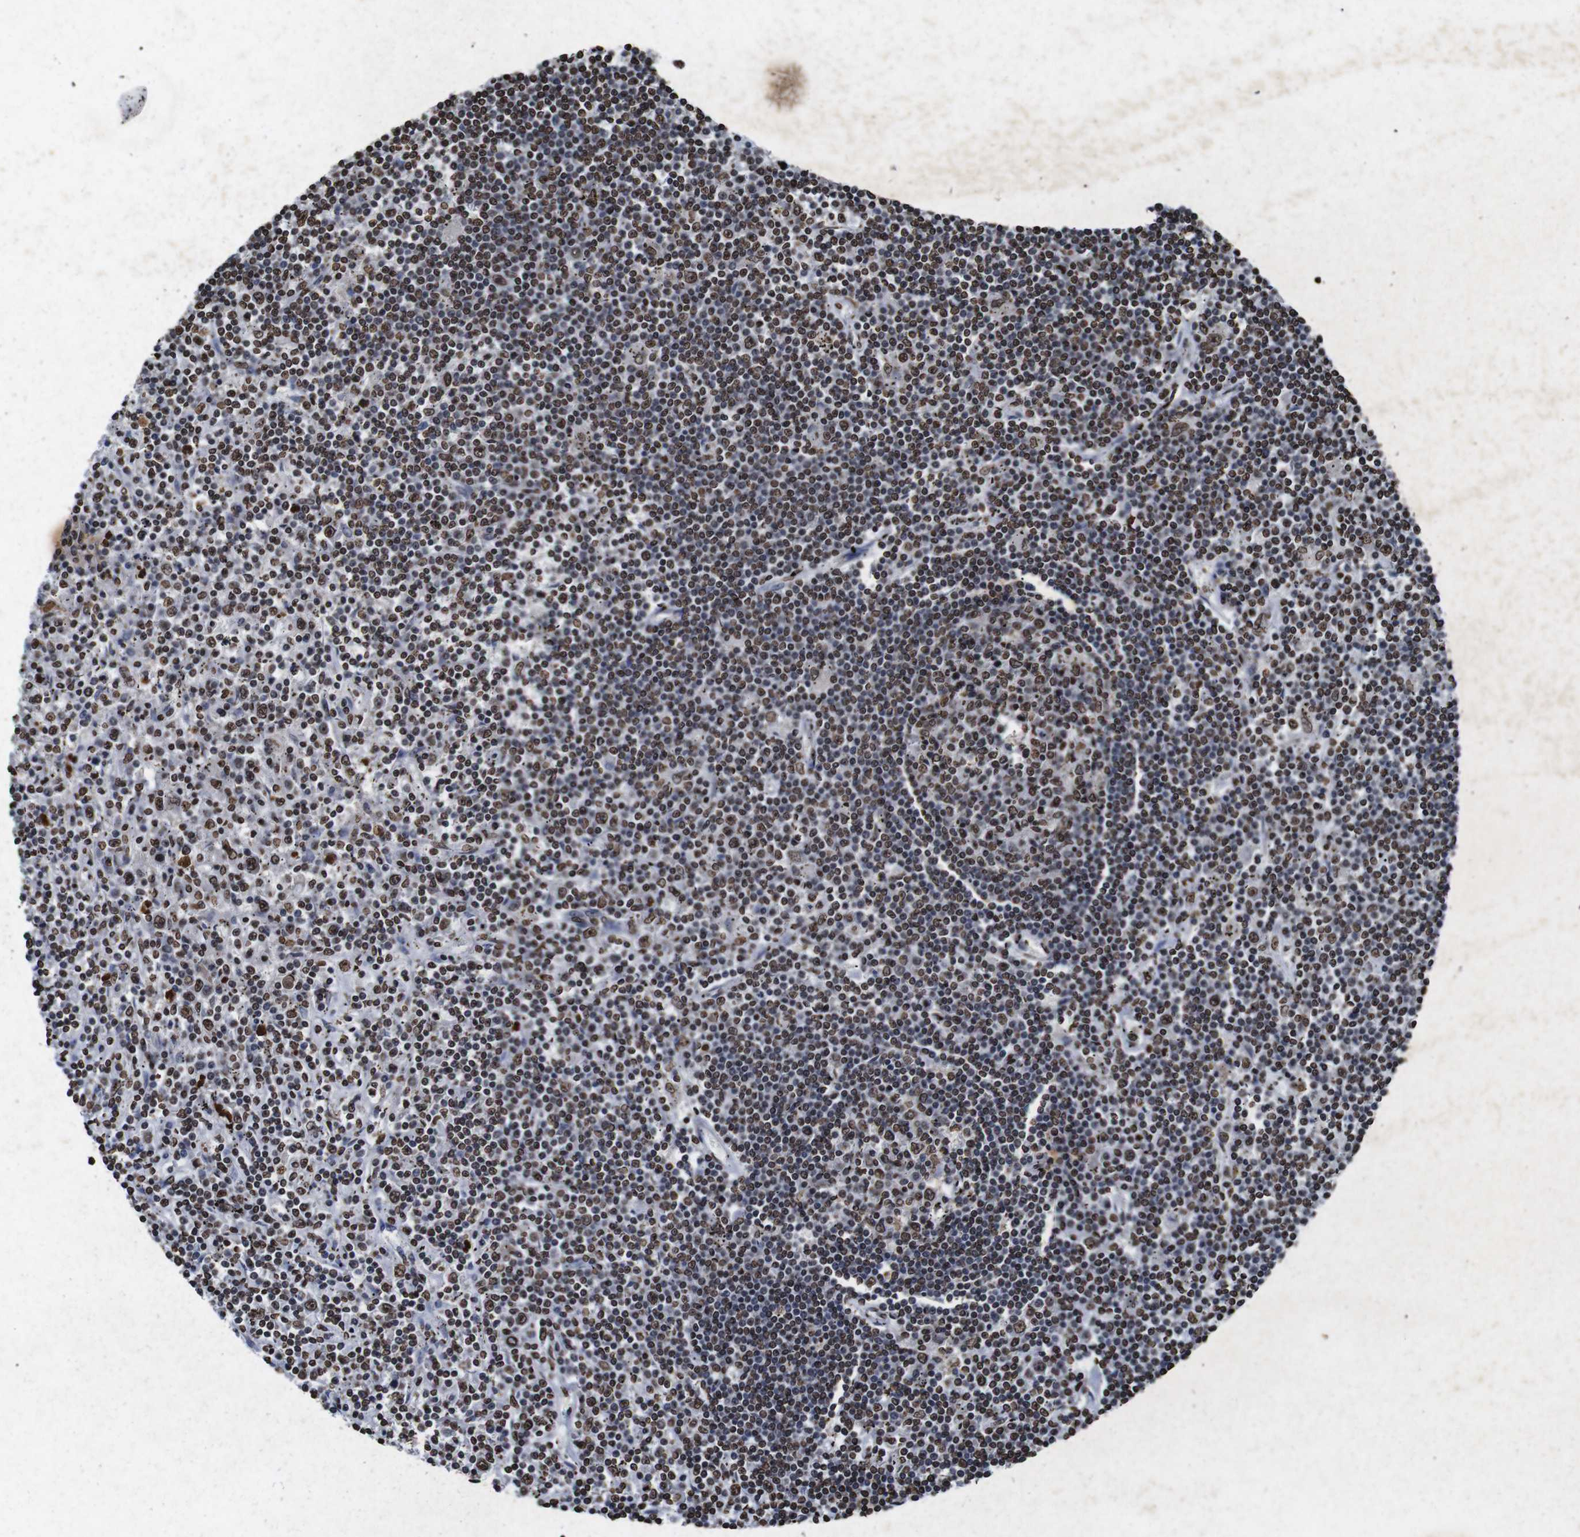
{"staining": {"intensity": "moderate", "quantity": "25%-75%", "location": "nuclear"}, "tissue": "lymphoma", "cell_type": "Tumor cells", "image_type": "cancer", "snomed": [{"axis": "morphology", "description": "Malignant lymphoma, non-Hodgkin's type, Low grade"}, {"axis": "topography", "description": "Spleen"}], "caption": "Immunohistochemistry micrograph of lymphoma stained for a protein (brown), which shows medium levels of moderate nuclear positivity in about 25%-75% of tumor cells.", "gene": "MDM2", "patient": {"sex": "male", "age": 76}}